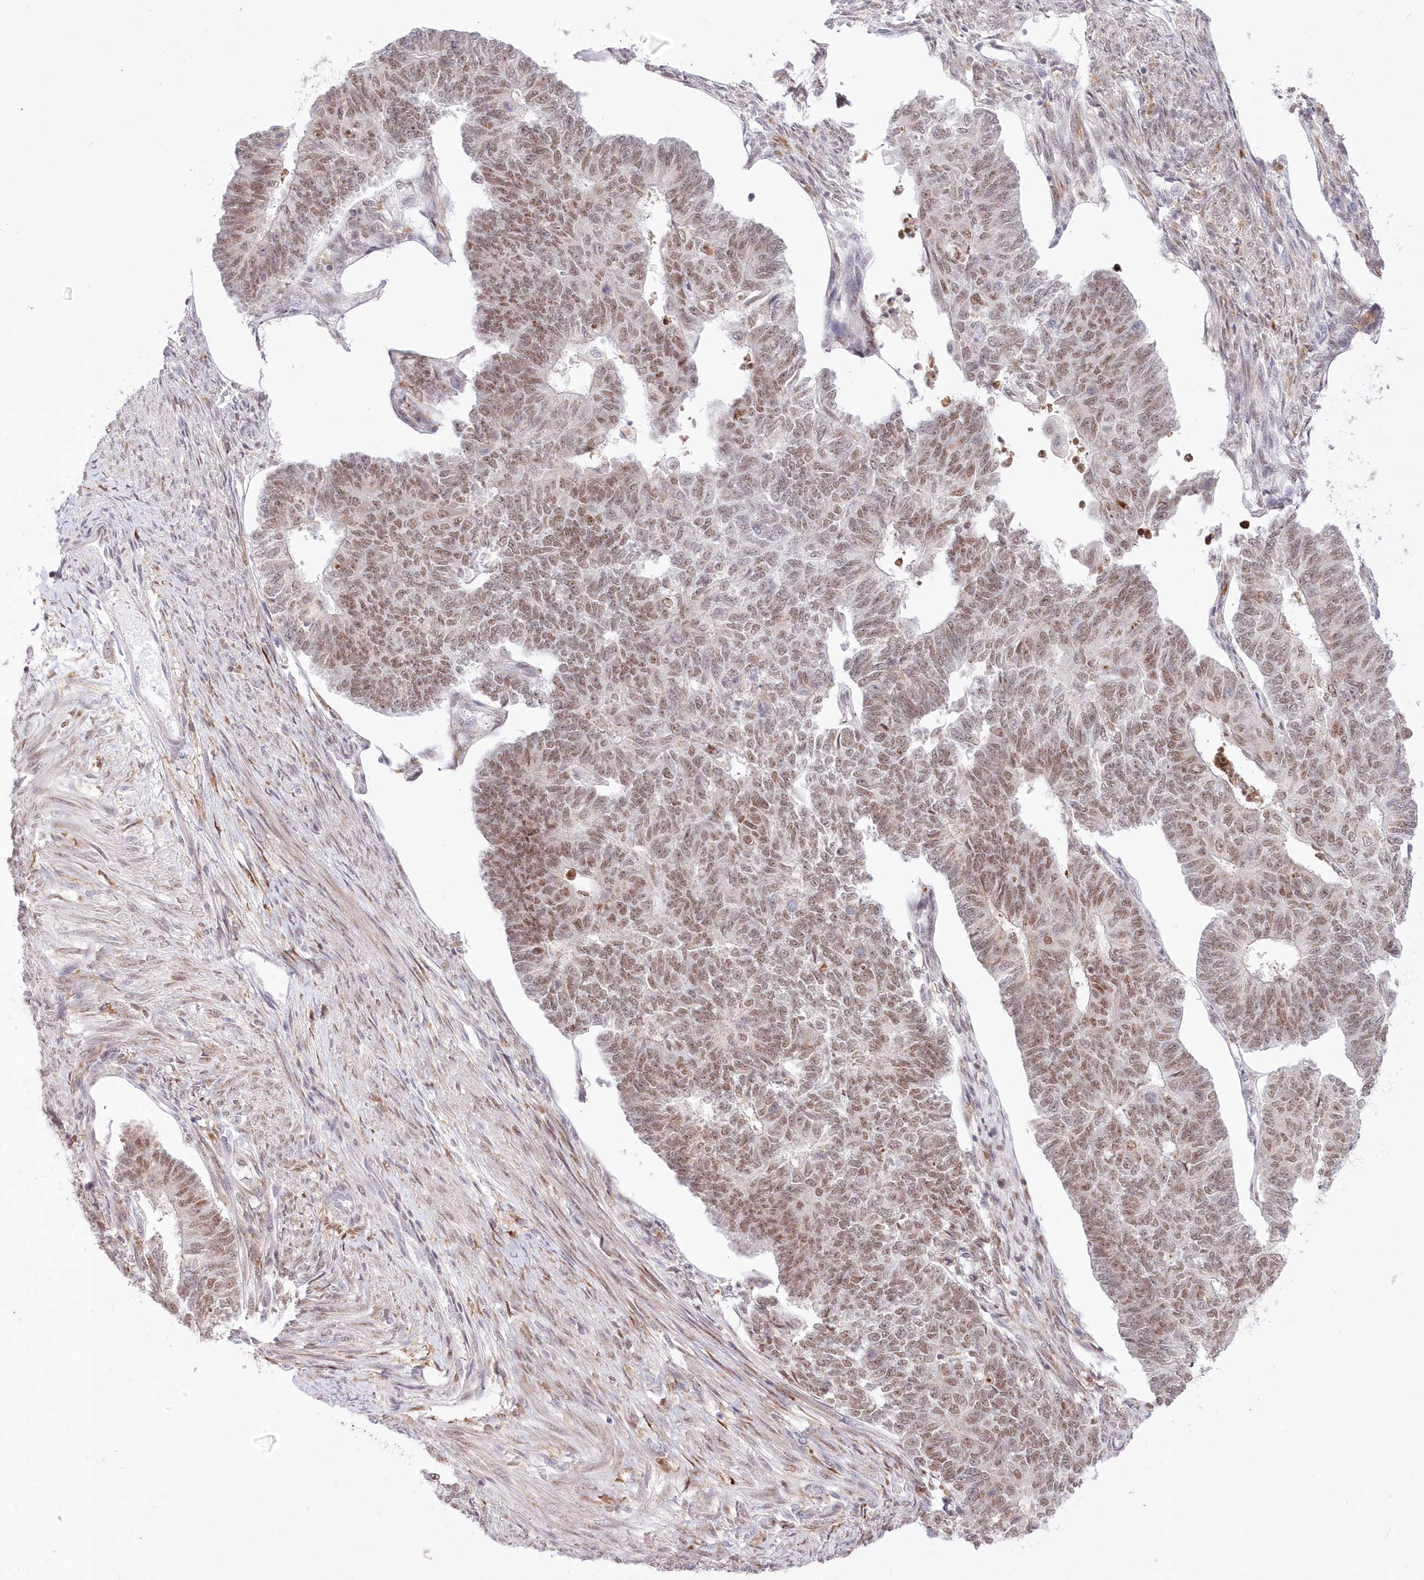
{"staining": {"intensity": "moderate", "quantity": ">75%", "location": "nuclear"}, "tissue": "endometrial cancer", "cell_type": "Tumor cells", "image_type": "cancer", "snomed": [{"axis": "morphology", "description": "Adenocarcinoma, NOS"}, {"axis": "topography", "description": "Endometrium"}], "caption": "Protein positivity by IHC exhibits moderate nuclear expression in approximately >75% of tumor cells in adenocarcinoma (endometrial).", "gene": "LDB1", "patient": {"sex": "female", "age": 32}}